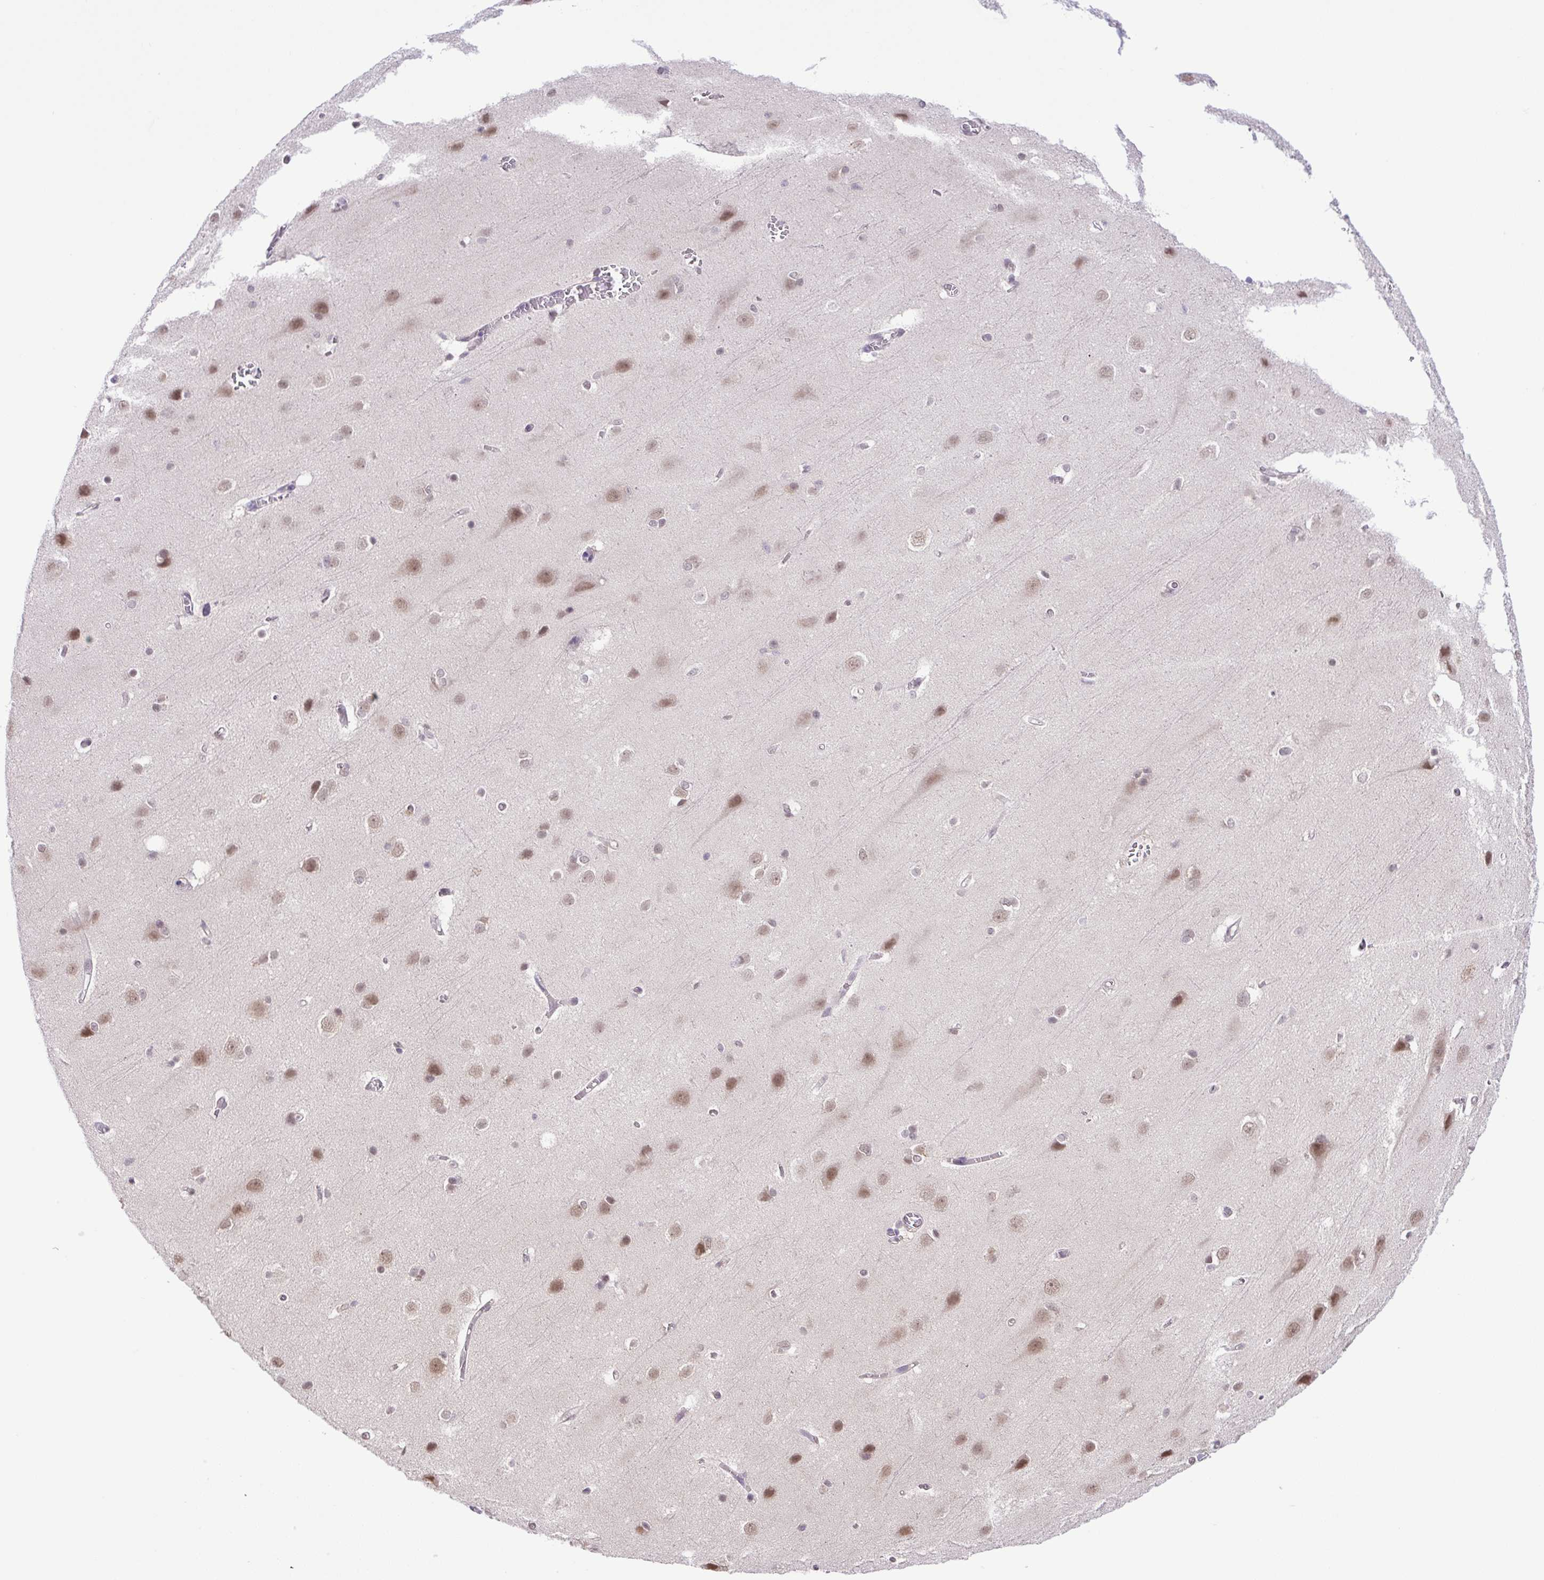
{"staining": {"intensity": "moderate", "quantity": "<25%", "location": "nuclear"}, "tissue": "cerebral cortex", "cell_type": "Endothelial cells", "image_type": "normal", "snomed": [{"axis": "morphology", "description": "Normal tissue, NOS"}, {"axis": "topography", "description": "Cerebral cortex"}], "caption": "DAB immunohistochemical staining of unremarkable cerebral cortex shows moderate nuclear protein positivity in about <25% of endothelial cells.", "gene": "SGTA", "patient": {"sex": "male", "age": 37}}